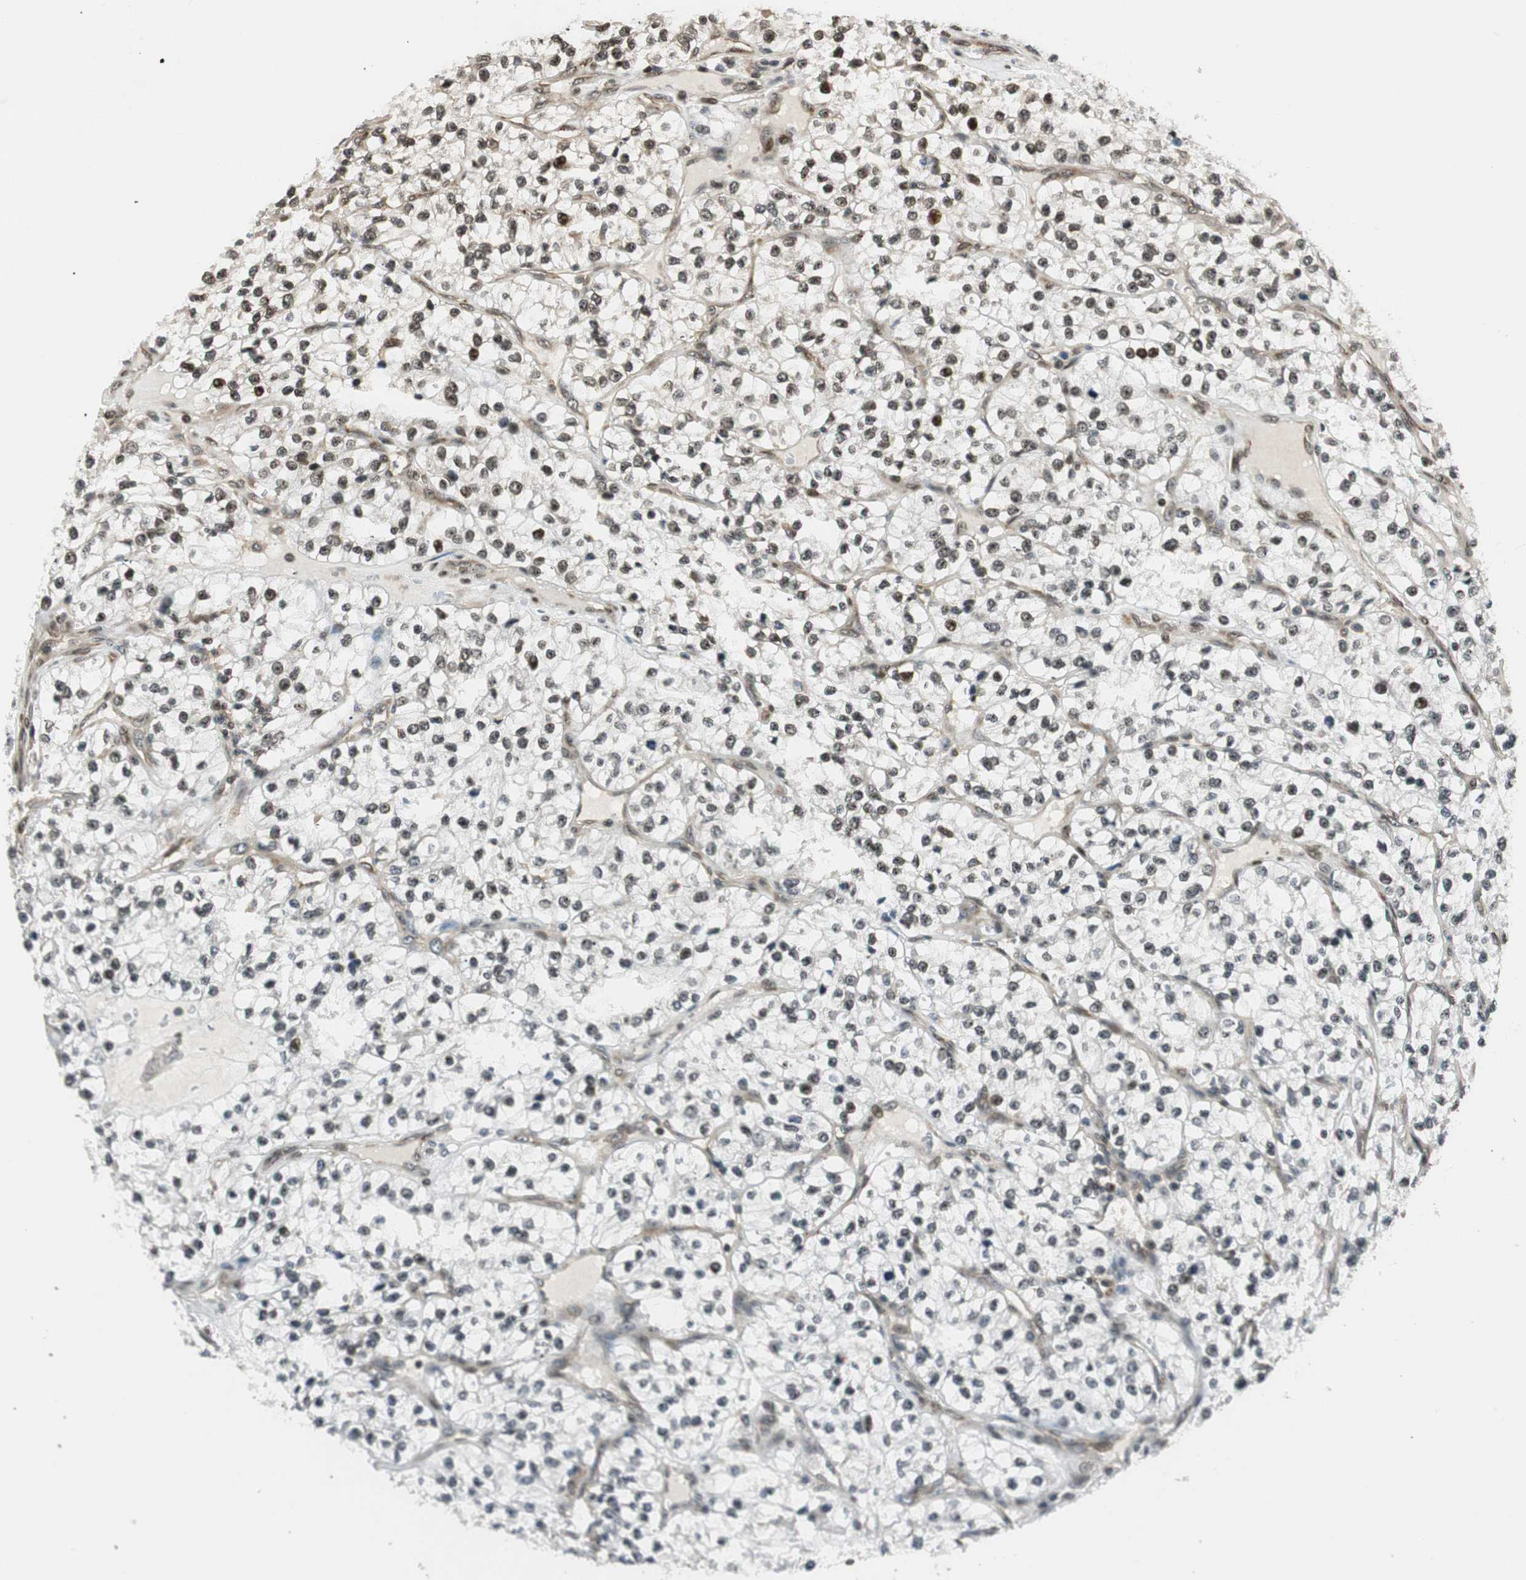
{"staining": {"intensity": "weak", "quantity": "25%-75%", "location": "nuclear"}, "tissue": "renal cancer", "cell_type": "Tumor cells", "image_type": "cancer", "snomed": [{"axis": "morphology", "description": "Adenocarcinoma, NOS"}, {"axis": "topography", "description": "Kidney"}], "caption": "Renal cancer (adenocarcinoma) tissue displays weak nuclear positivity in approximately 25%-75% of tumor cells, visualized by immunohistochemistry.", "gene": "RING1", "patient": {"sex": "female", "age": 57}}